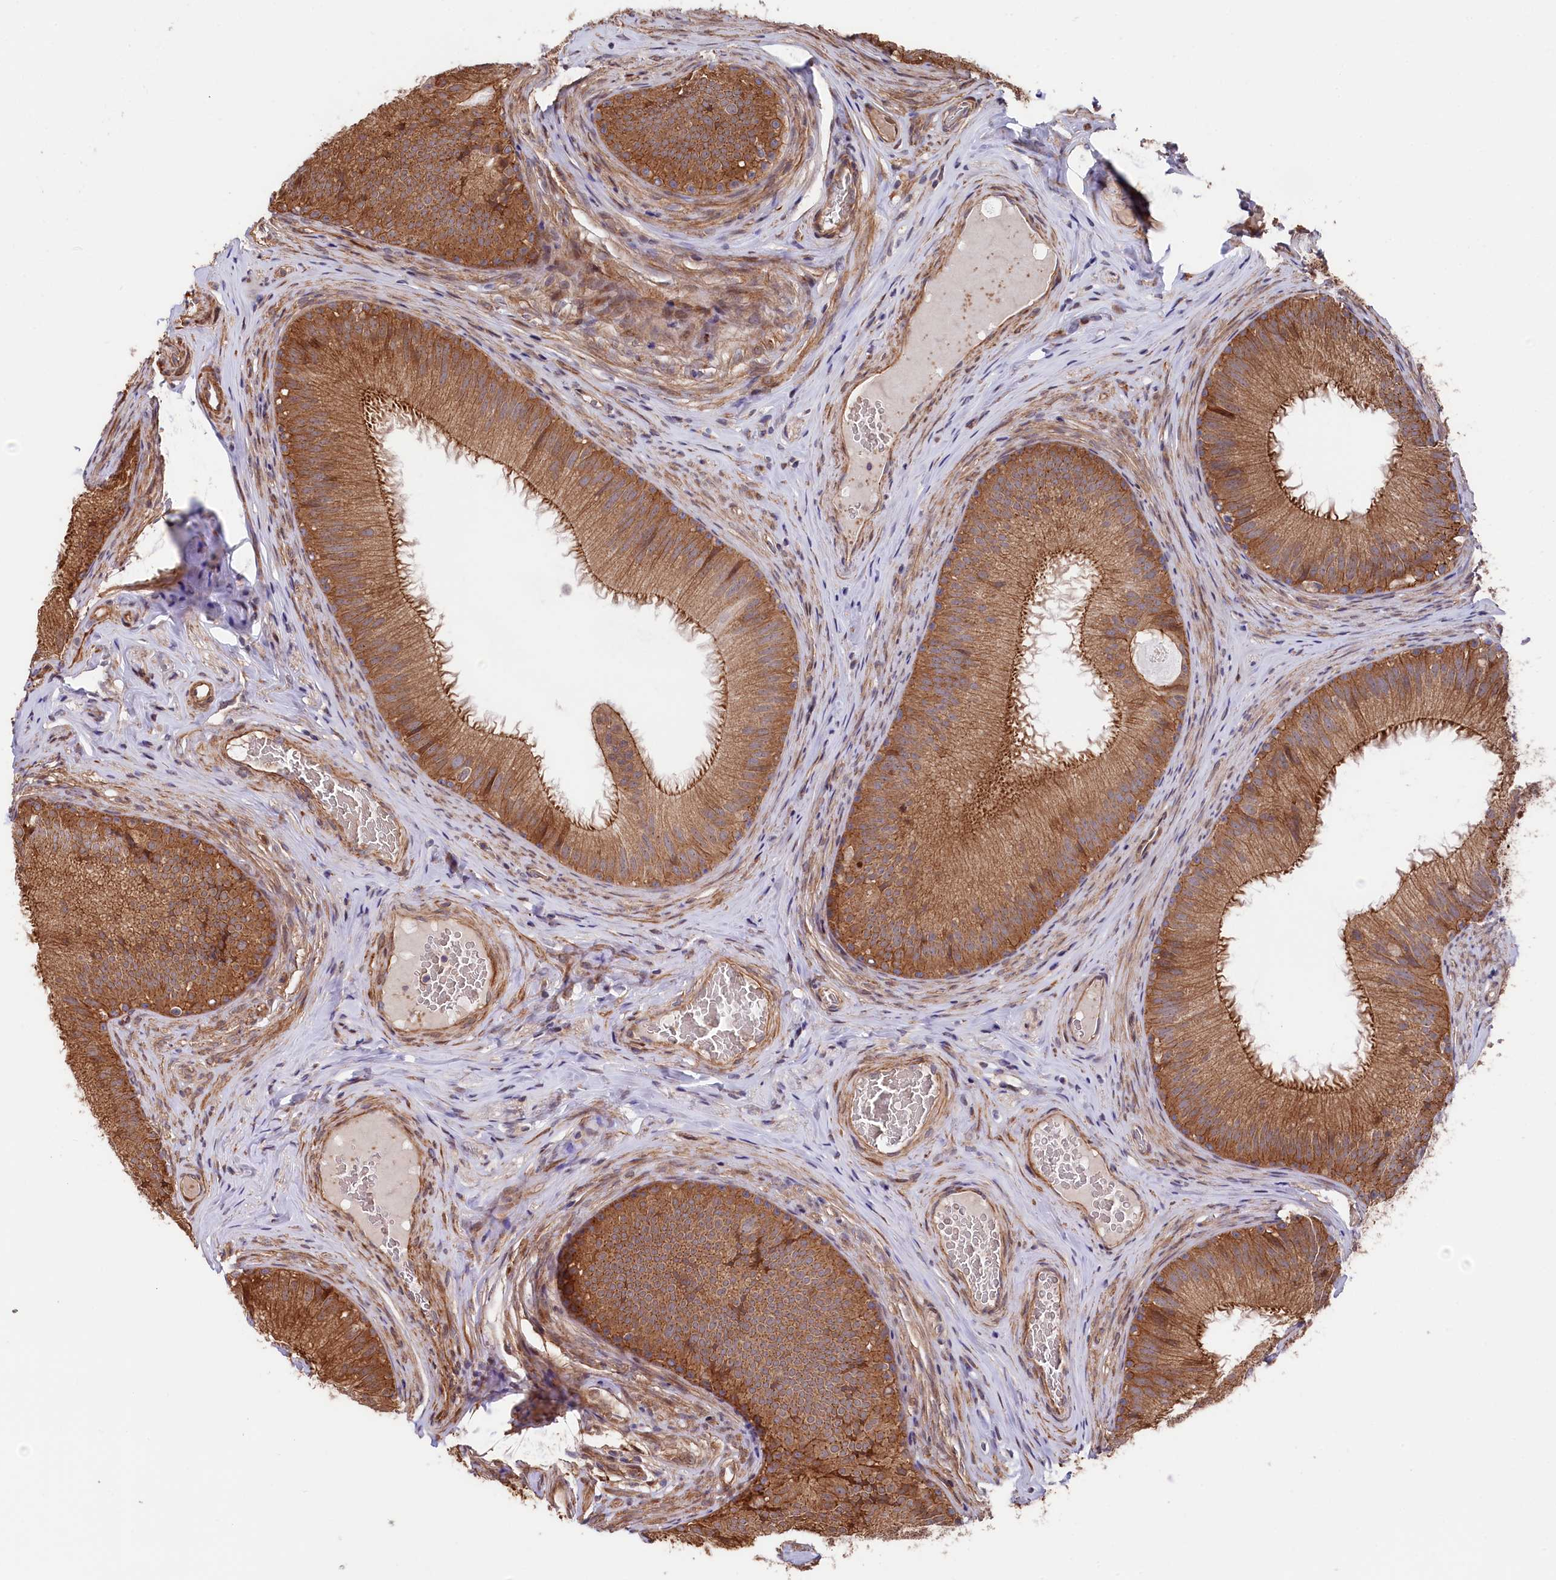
{"staining": {"intensity": "strong", "quantity": ">75%", "location": "cytoplasmic/membranous"}, "tissue": "epididymis", "cell_type": "Glandular cells", "image_type": "normal", "snomed": [{"axis": "morphology", "description": "Normal tissue, NOS"}, {"axis": "topography", "description": "Epididymis"}], "caption": "The photomicrograph exhibits a brown stain indicating the presence of a protein in the cytoplasmic/membranous of glandular cells in epididymis. (DAB IHC, brown staining for protein, blue staining for nuclei).", "gene": "TNKS1BP1", "patient": {"sex": "male", "age": 34}}